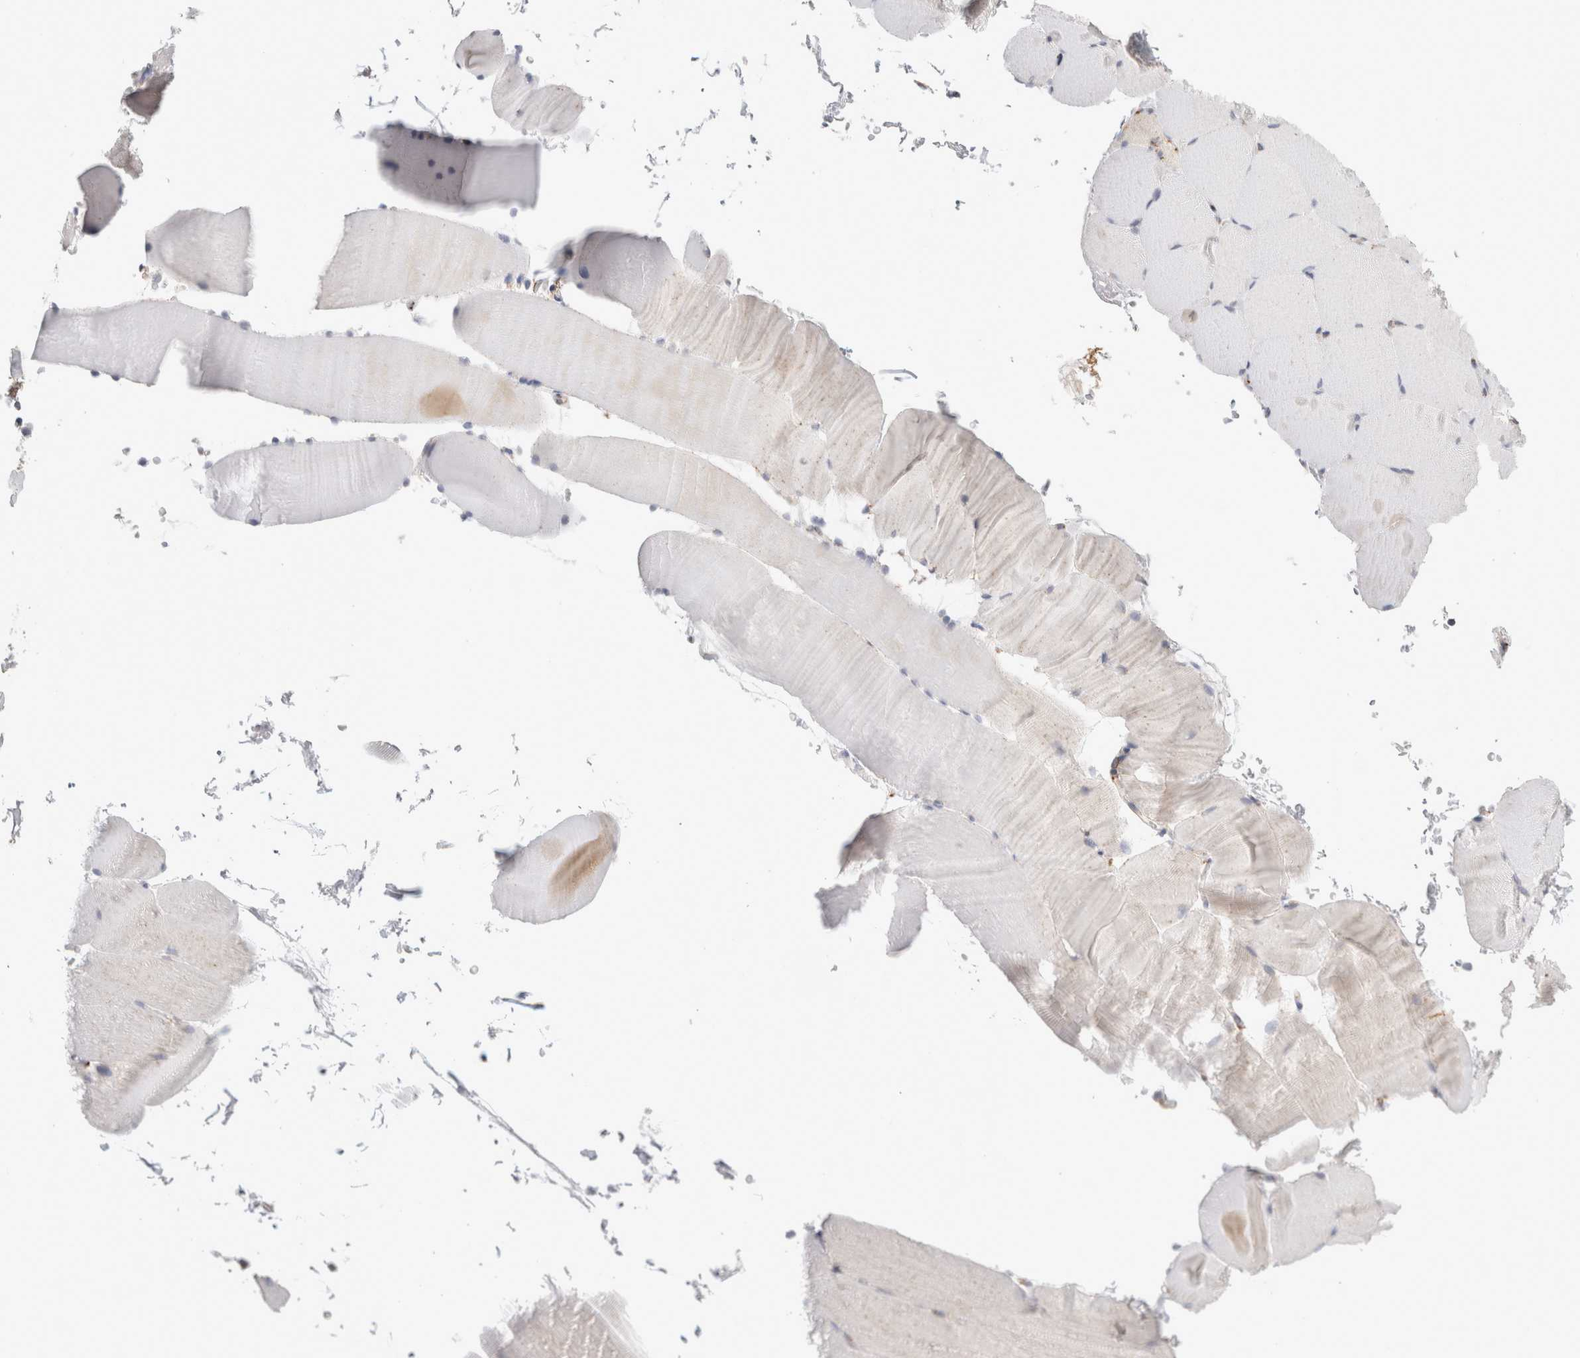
{"staining": {"intensity": "negative", "quantity": "none", "location": "none"}, "tissue": "skeletal muscle", "cell_type": "Myocytes", "image_type": "normal", "snomed": [{"axis": "morphology", "description": "Normal tissue, NOS"}, {"axis": "topography", "description": "Skeletal muscle"}, {"axis": "topography", "description": "Parathyroid gland"}], "caption": "Skeletal muscle stained for a protein using IHC displays no staining myocytes.", "gene": "MCFD2", "patient": {"sex": "female", "age": 37}}